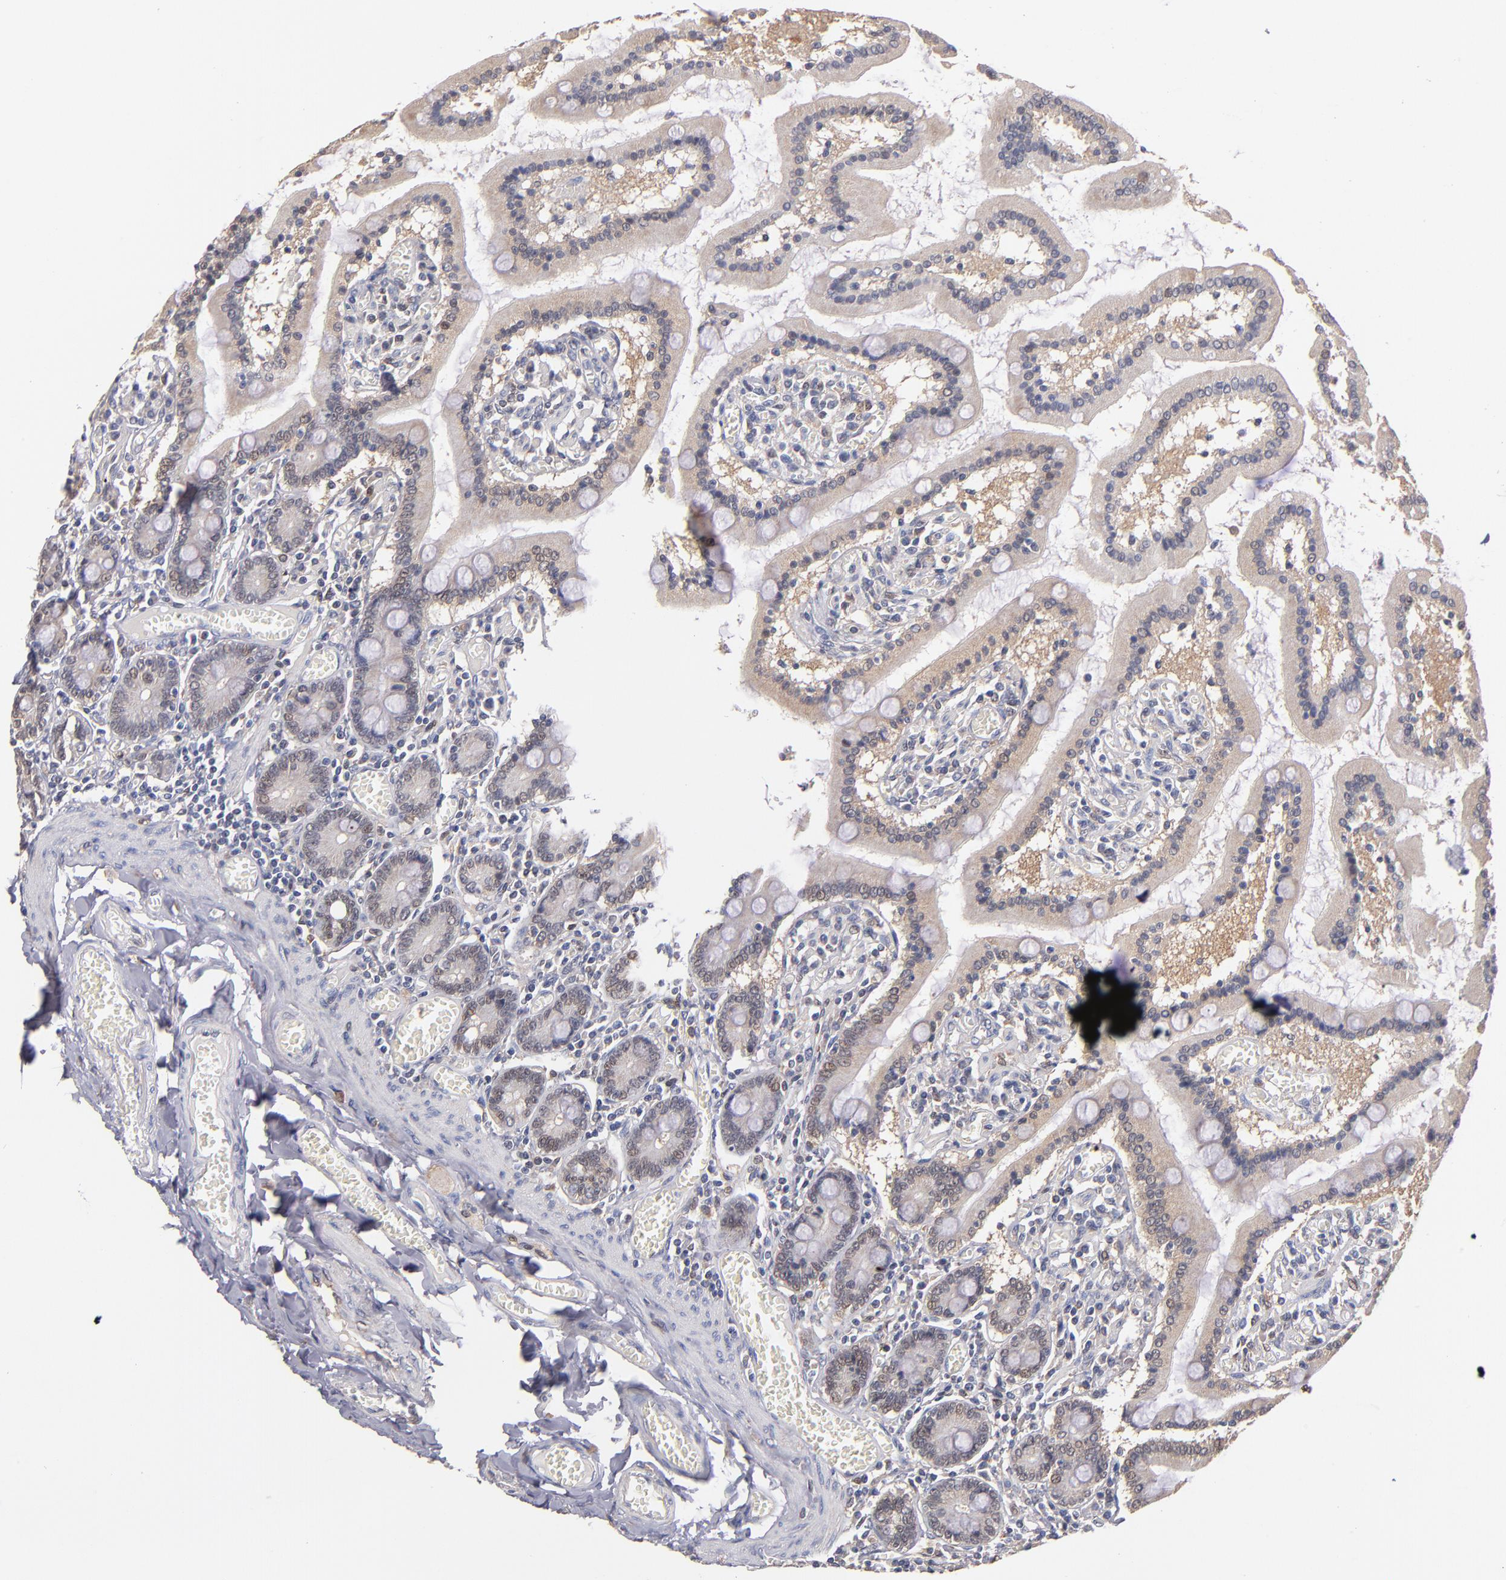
{"staining": {"intensity": "moderate", "quantity": ">75%", "location": "cytoplasmic/membranous"}, "tissue": "small intestine", "cell_type": "Glandular cells", "image_type": "normal", "snomed": [{"axis": "morphology", "description": "Normal tissue, NOS"}, {"axis": "topography", "description": "Small intestine"}], "caption": "About >75% of glandular cells in normal small intestine reveal moderate cytoplasmic/membranous protein staining as visualized by brown immunohistochemical staining.", "gene": "GMFB", "patient": {"sex": "male", "age": 59}}